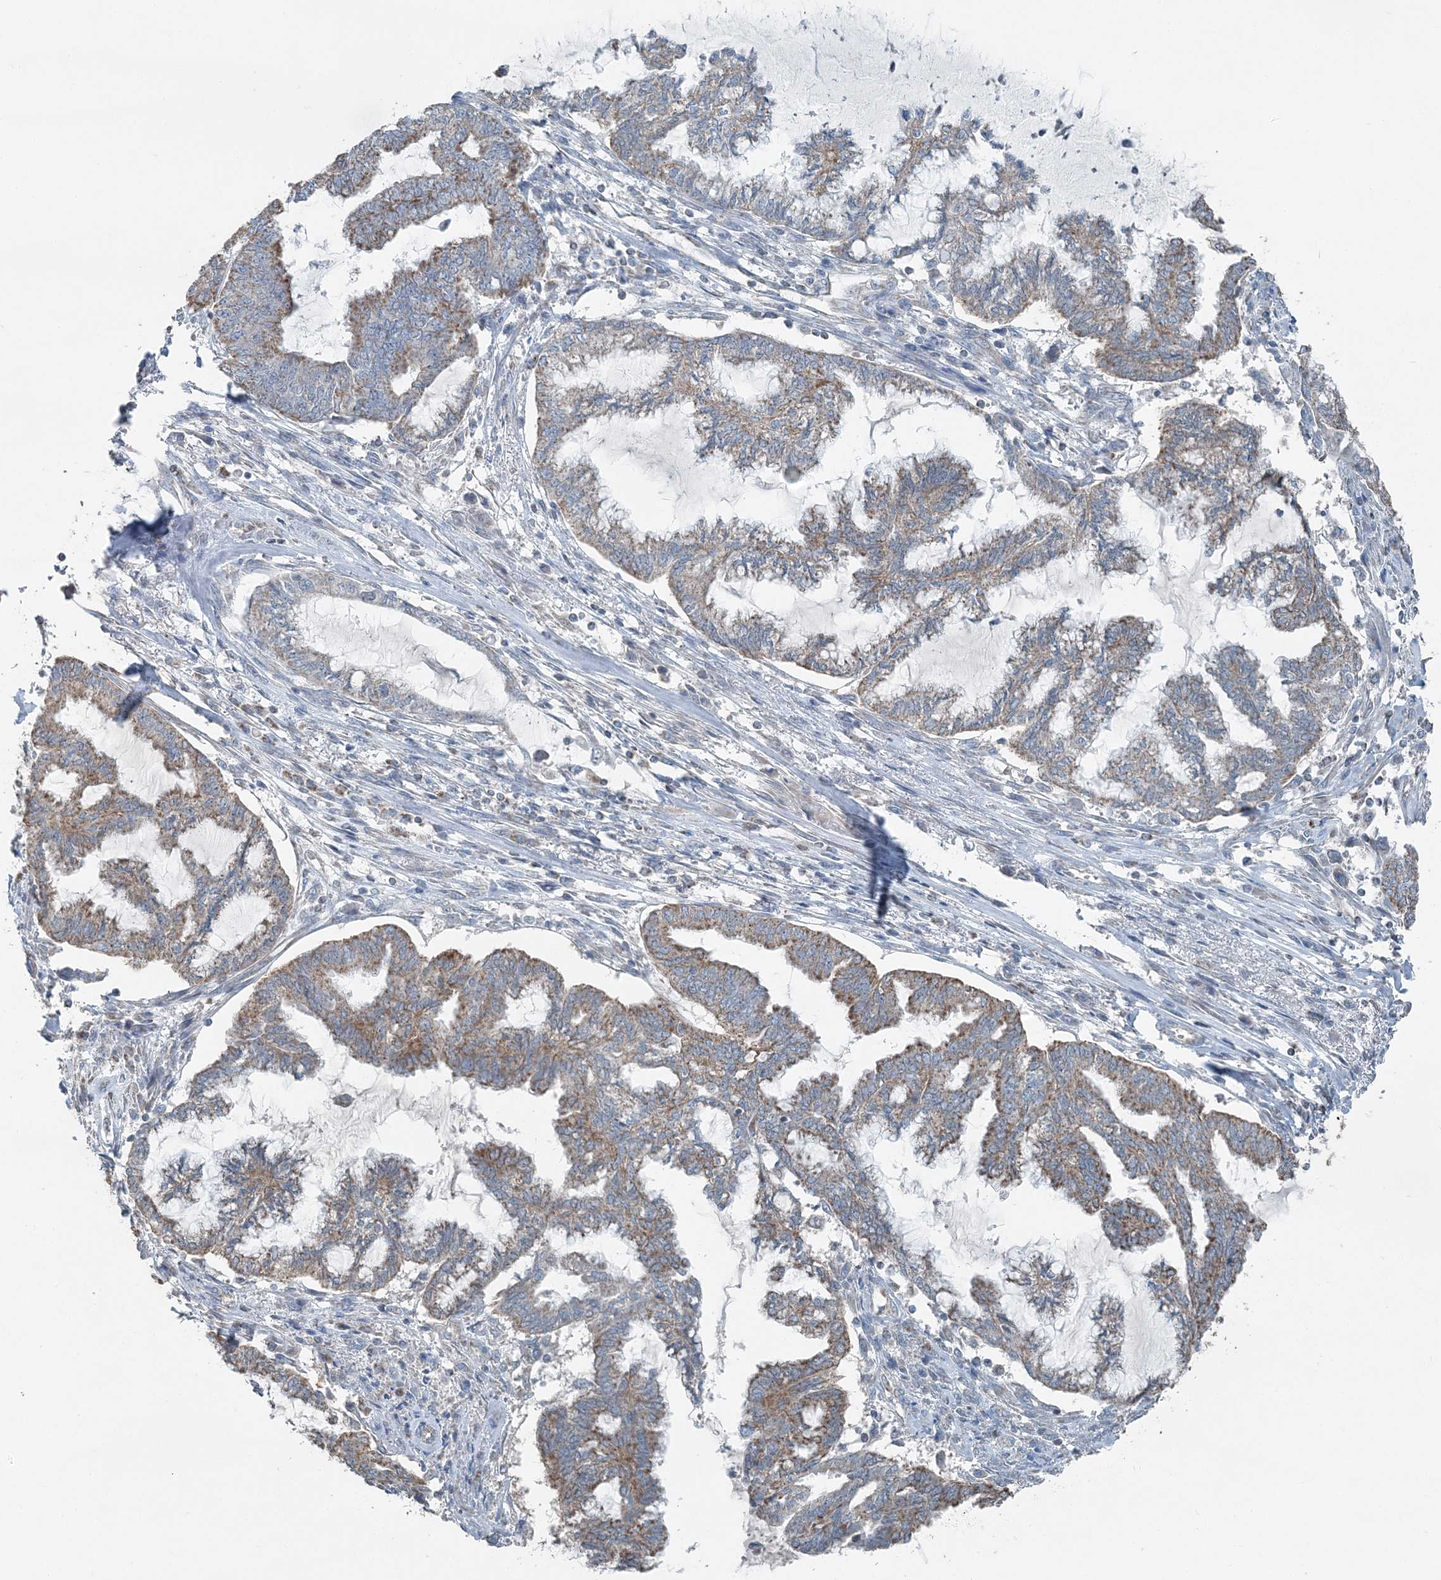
{"staining": {"intensity": "moderate", "quantity": ">75%", "location": "cytoplasmic/membranous"}, "tissue": "endometrial cancer", "cell_type": "Tumor cells", "image_type": "cancer", "snomed": [{"axis": "morphology", "description": "Adenocarcinoma, NOS"}, {"axis": "topography", "description": "Endometrium"}], "caption": "Tumor cells display moderate cytoplasmic/membranous staining in about >75% of cells in endometrial cancer.", "gene": "SUCLG1", "patient": {"sex": "female", "age": 86}}